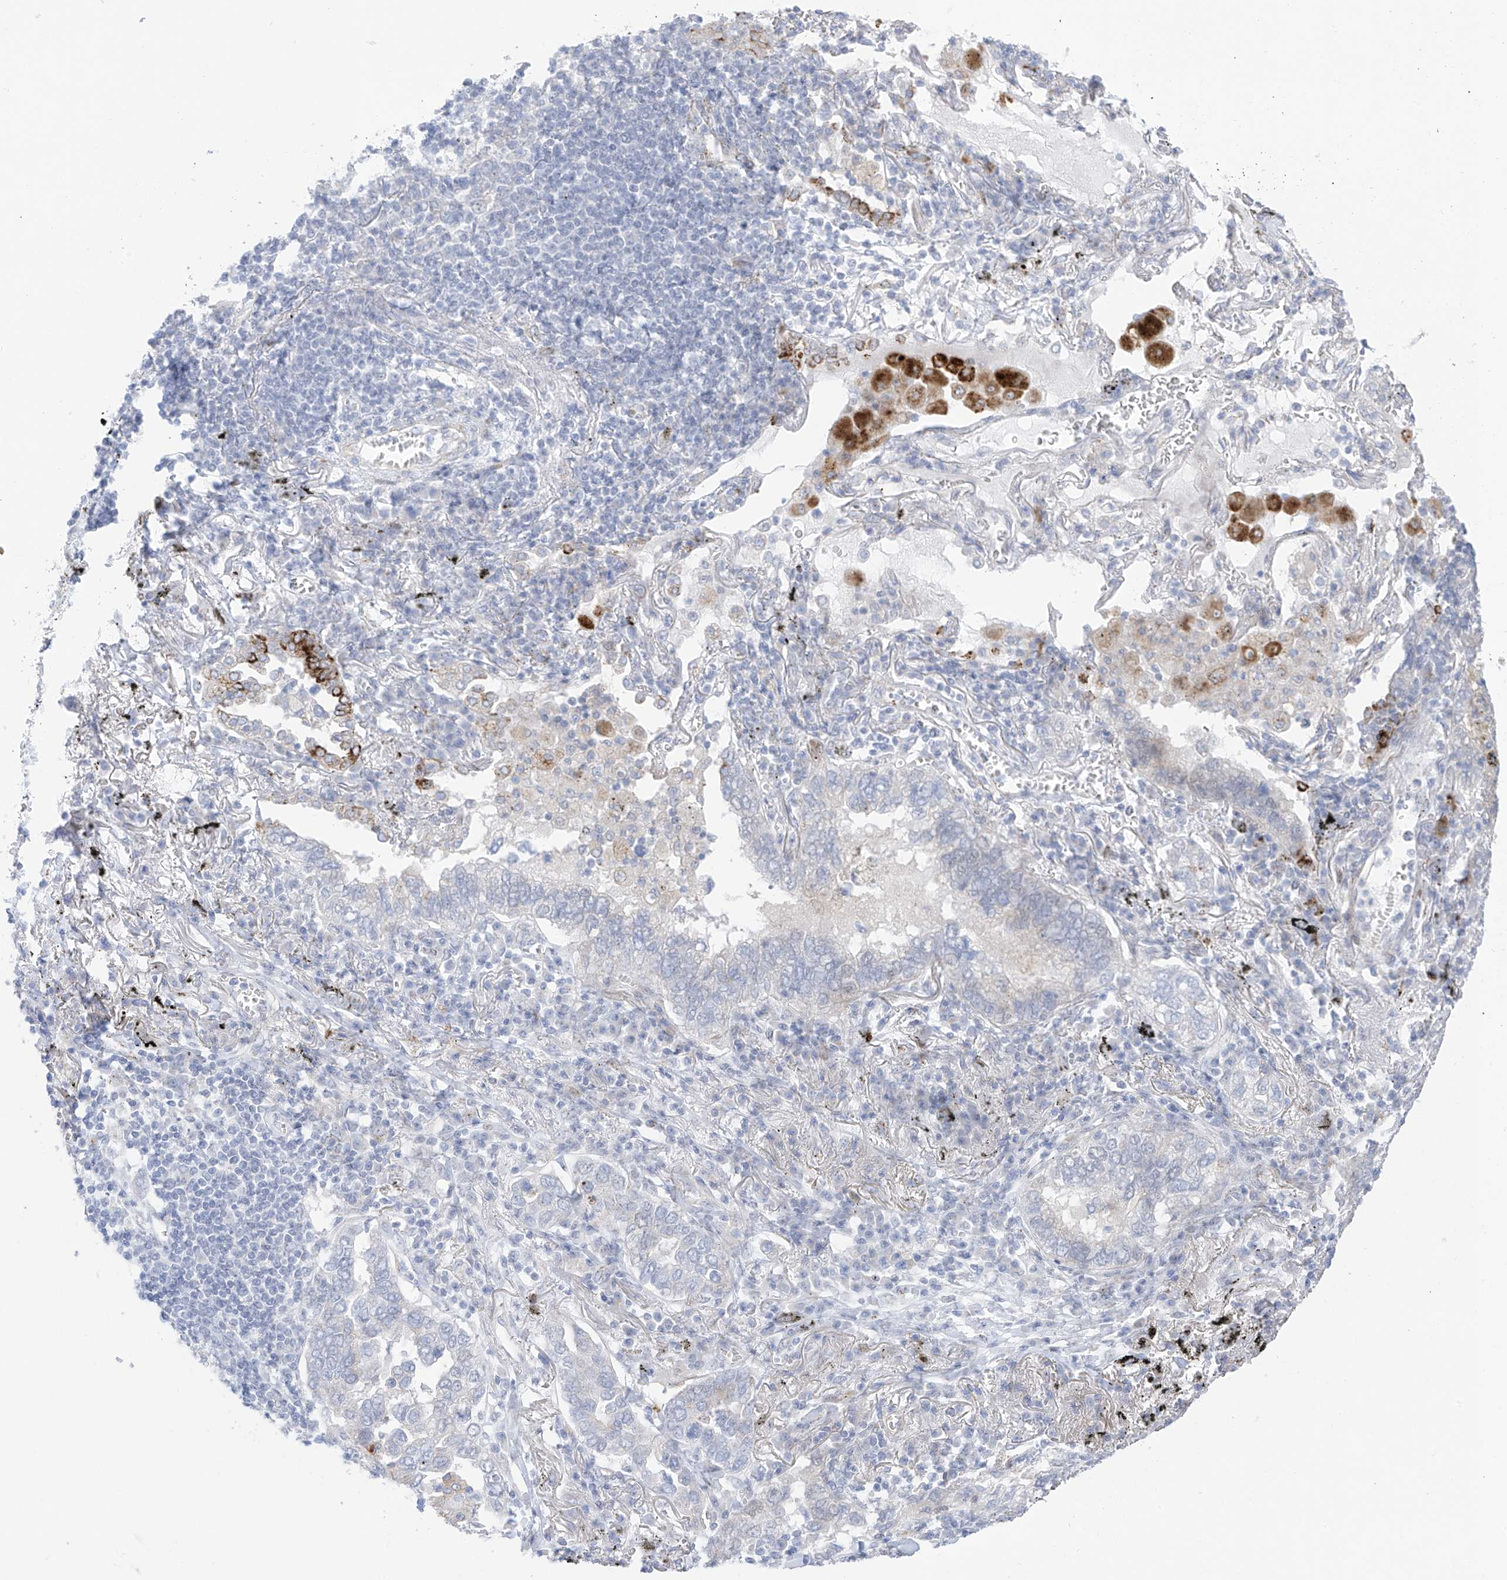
{"staining": {"intensity": "negative", "quantity": "none", "location": "none"}, "tissue": "lung cancer", "cell_type": "Tumor cells", "image_type": "cancer", "snomed": [{"axis": "morphology", "description": "Adenocarcinoma, NOS"}, {"axis": "topography", "description": "Lung"}], "caption": "The photomicrograph shows no significant positivity in tumor cells of lung adenocarcinoma.", "gene": "PSPH", "patient": {"sex": "male", "age": 65}}